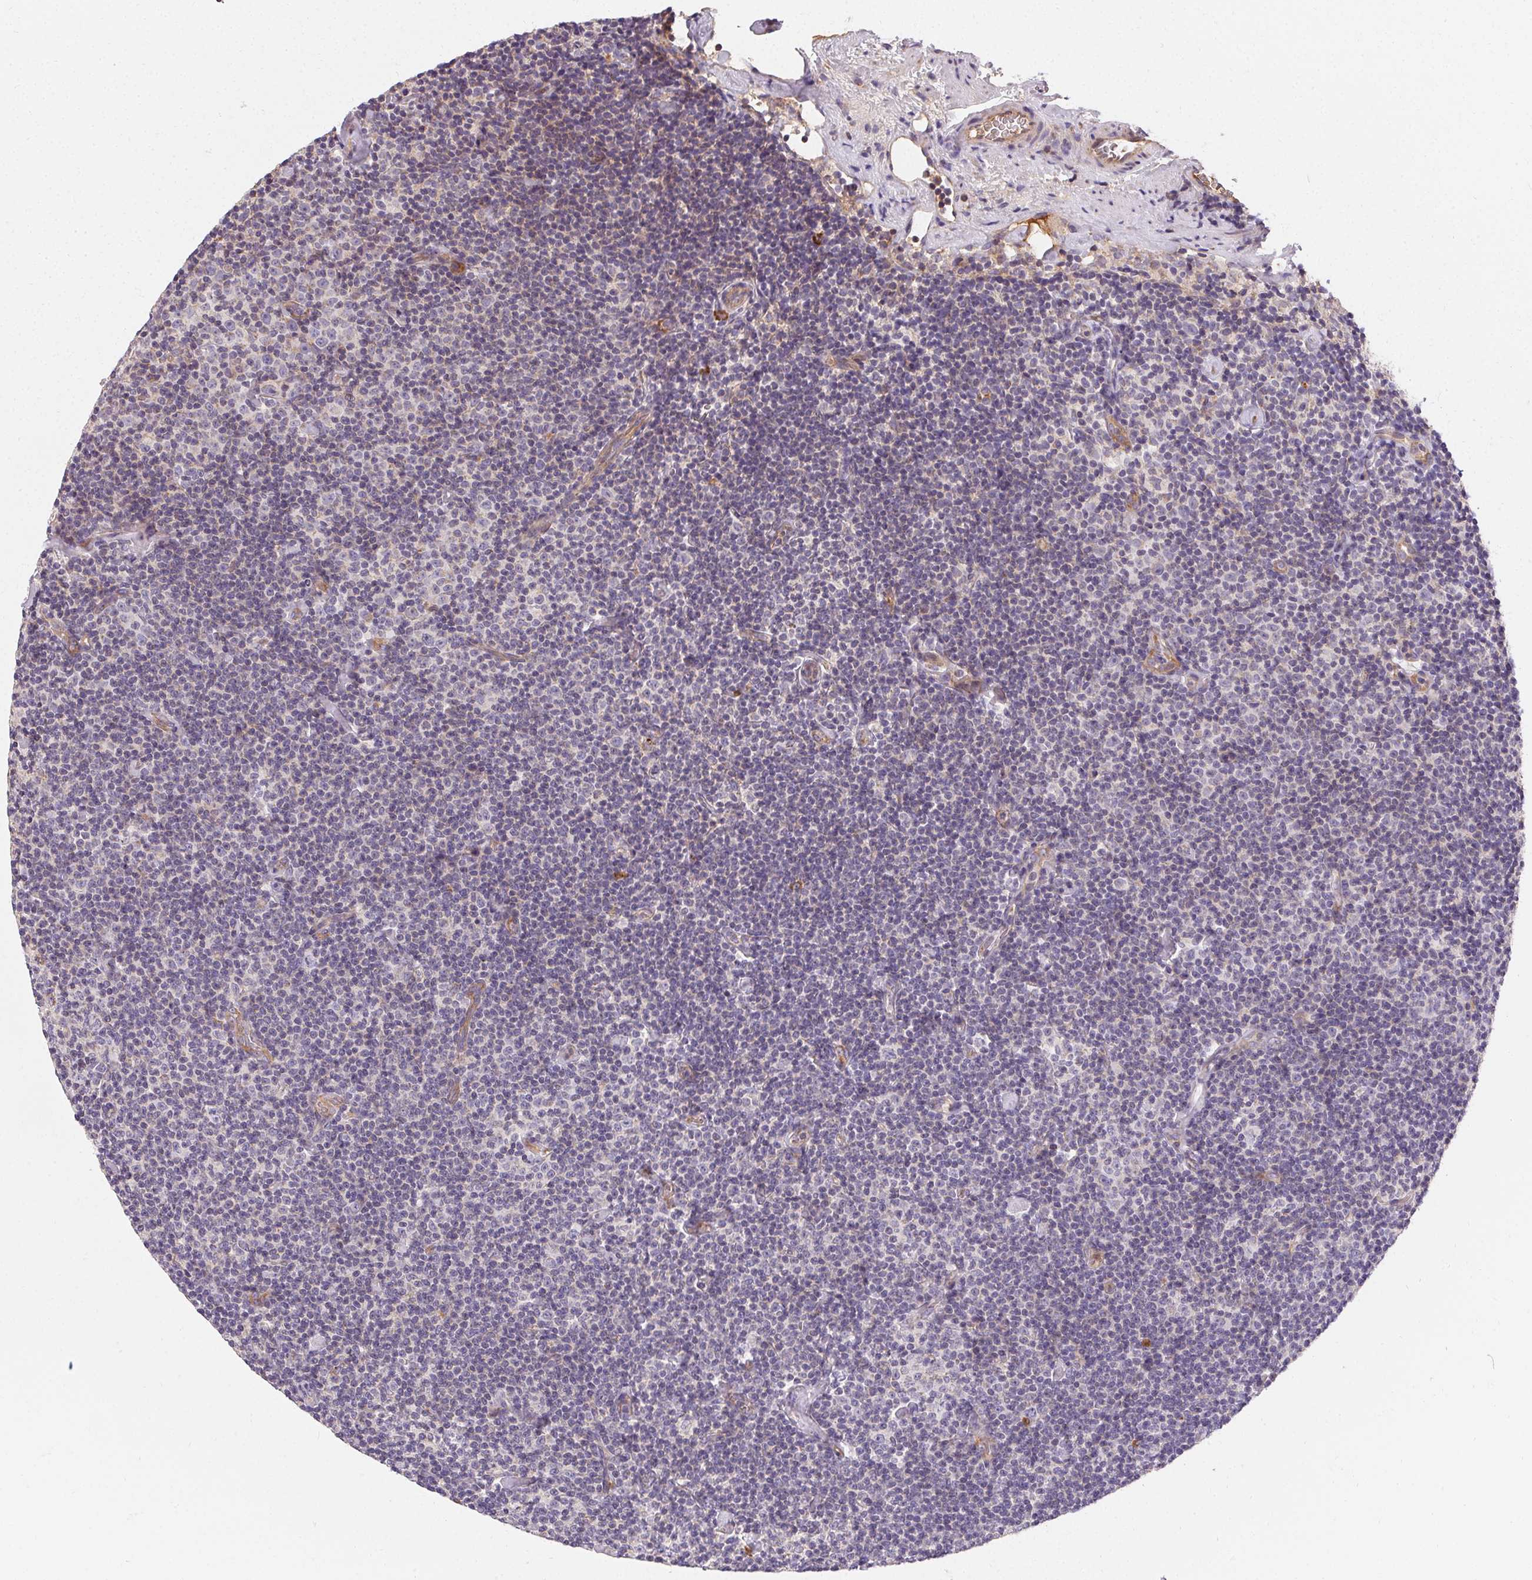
{"staining": {"intensity": "negative", "quantity": "none", "location": "none"}, "tissue": "lymphoma", "cell_type": "Tumor cells", "image_type": "cancer", "snomed": [{"axis": "morphology", "description": "Malignant lymphoma, non-Hodgkin's type, Low grade"}, {"axis": "topography", "description": "Lymph node"}], "caption": "Tumor cells show no significant protein positivity in low-grade malignant lymphoma, non-Hodgkin's type. The staining is performed using DAB (3,3'-diaminobenzidine) brown chromogen with nuclei counter-stained in using hematoxylin.", "gene": "APLP1", "patient": {"sex": "male", "age": 81}}